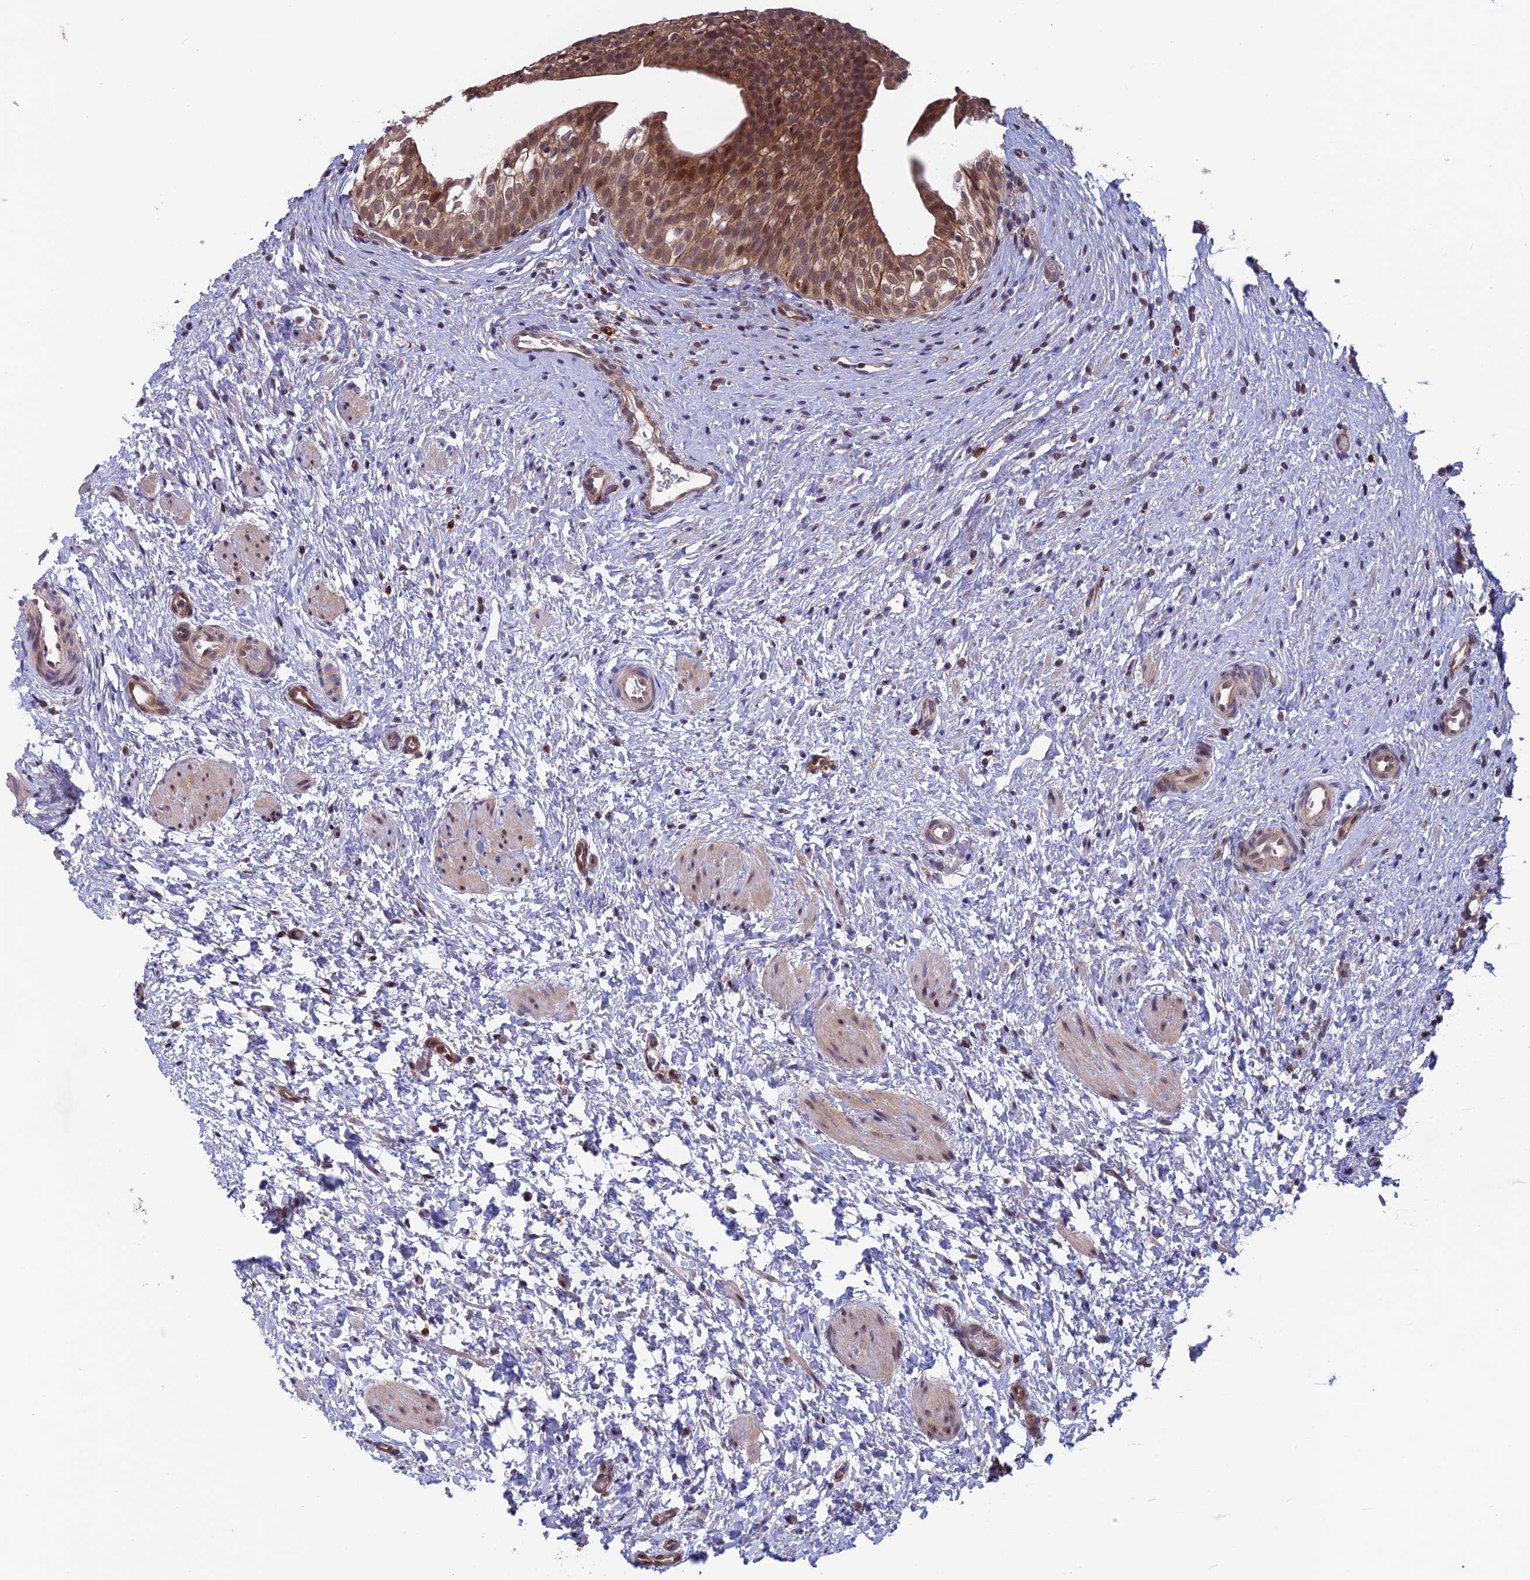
{"staining": {"intensity": "moderate", "quantity": "25%-75%", "location": "cytoplasmic/membranous,nuclear"}, "tissue": "urinary bladder", "cell_type": "Urothelial cells", "image_type": "normal", "snomed": [{"axis": "morphology", "description": "Normal tissue, NOS"}, {"axis": "topography", "description": "Urinary bladder"}], "caption": "Urothelial cells exhibit moderate cytoplasmic/membranous,nuclear staining in about 25%-75% of cells in normal urinary bladder.", "gene": "MAST2", "patient": {"sex": "male", "age": 1}}